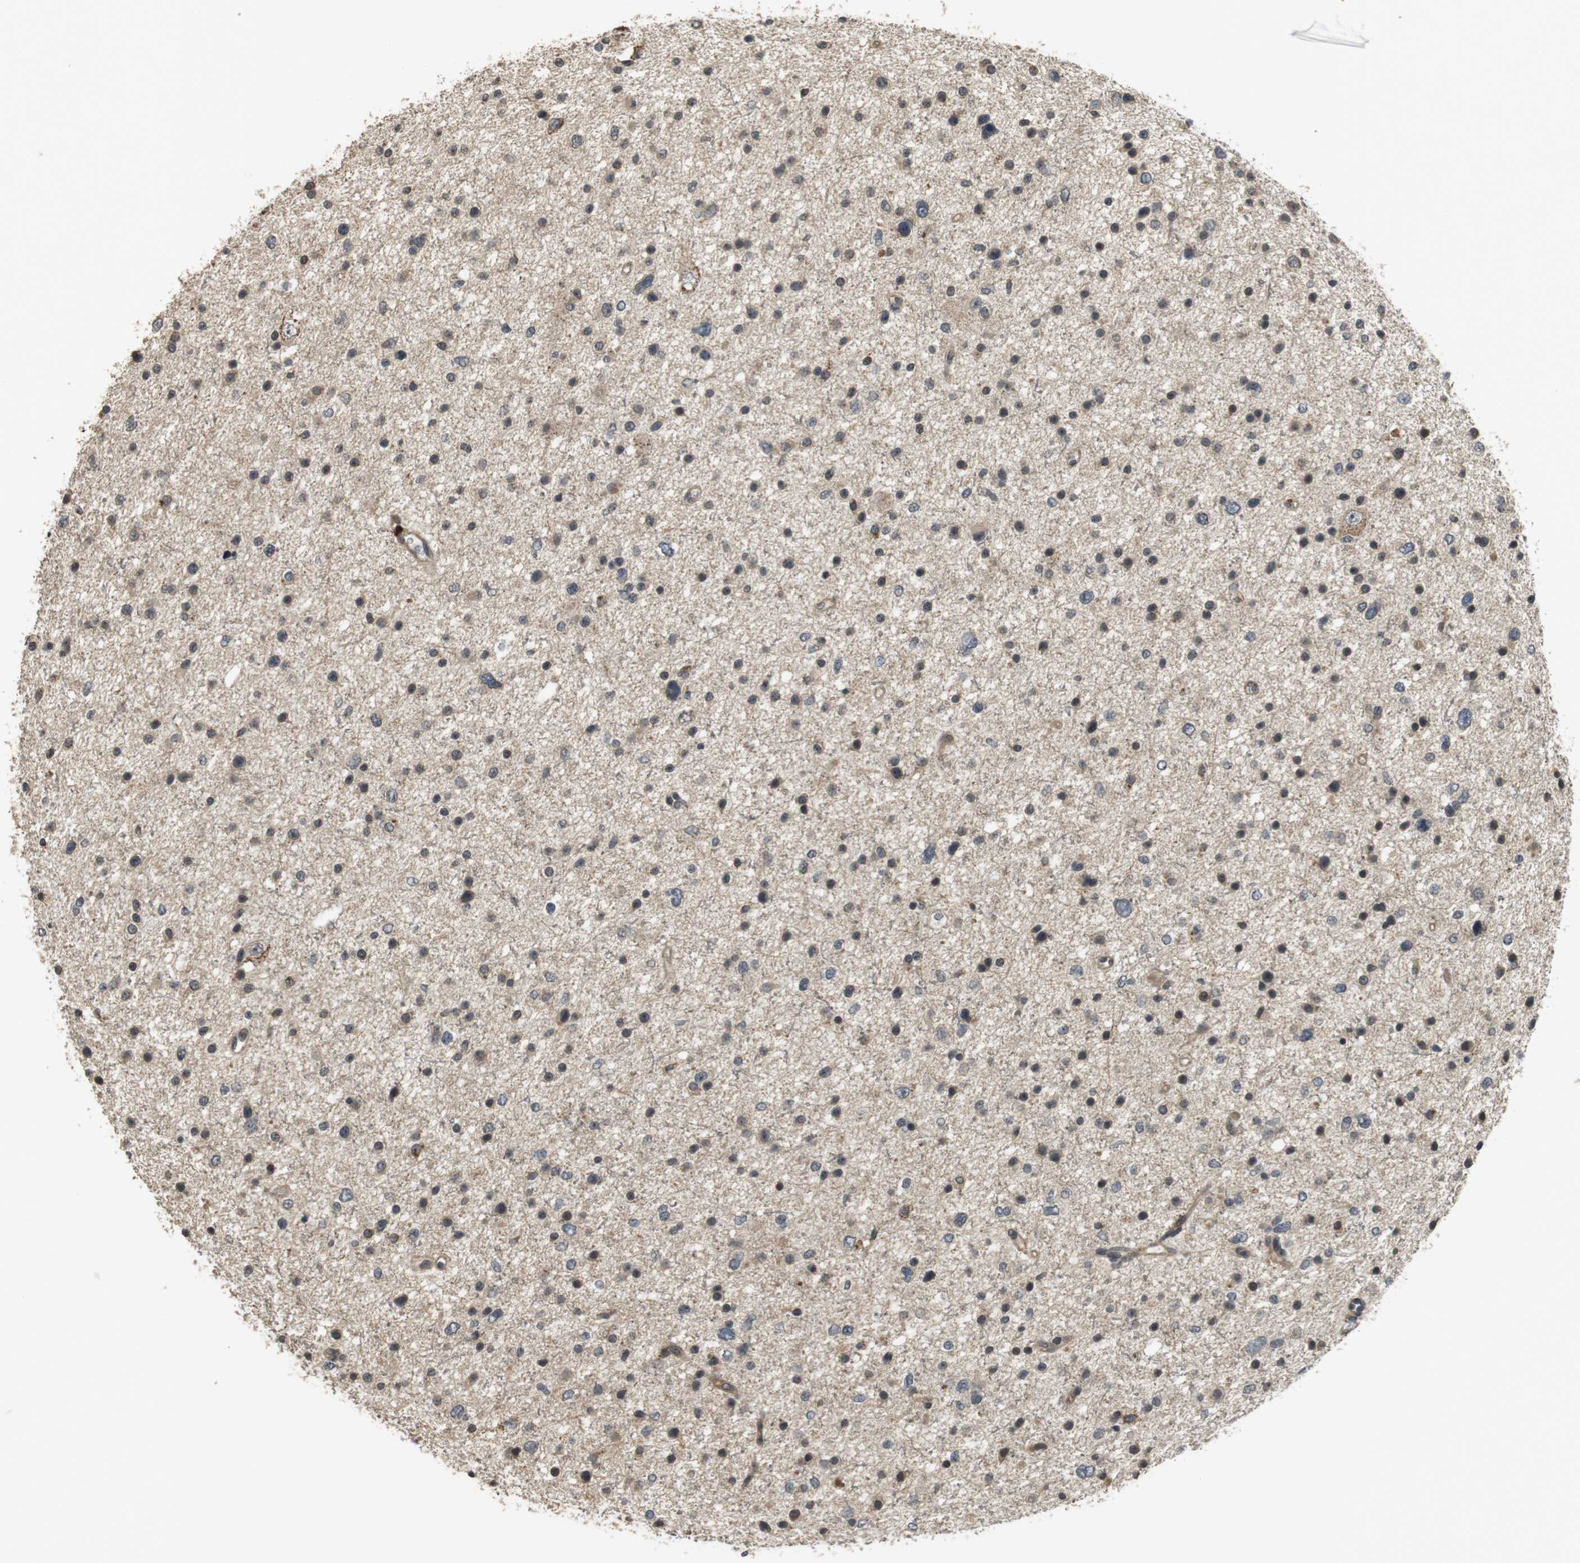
{"staining": {"intensity": "weak", "quantity": "25%-75%", "location": "cytoplasmic/membranous,nuclear"}, "tissue": "glioma", "cell_type": "Tumor cells", "image_type": "cancer", "snomed": [{"axis": "morphology", "description": "Glioma, malignant, Low grade"}, {"axis": "topography", "description": "Brain"}], "caption": "A photomicrograph showing weak cytoplasmic/membranous and nuclear staining in about 25%-75% of tumor cells in malignant glioma (low-grade), as visualized by brown immunohistochemical staining.", "gene": "FZD10", "patient": {"sex": "female", "age": 37}}